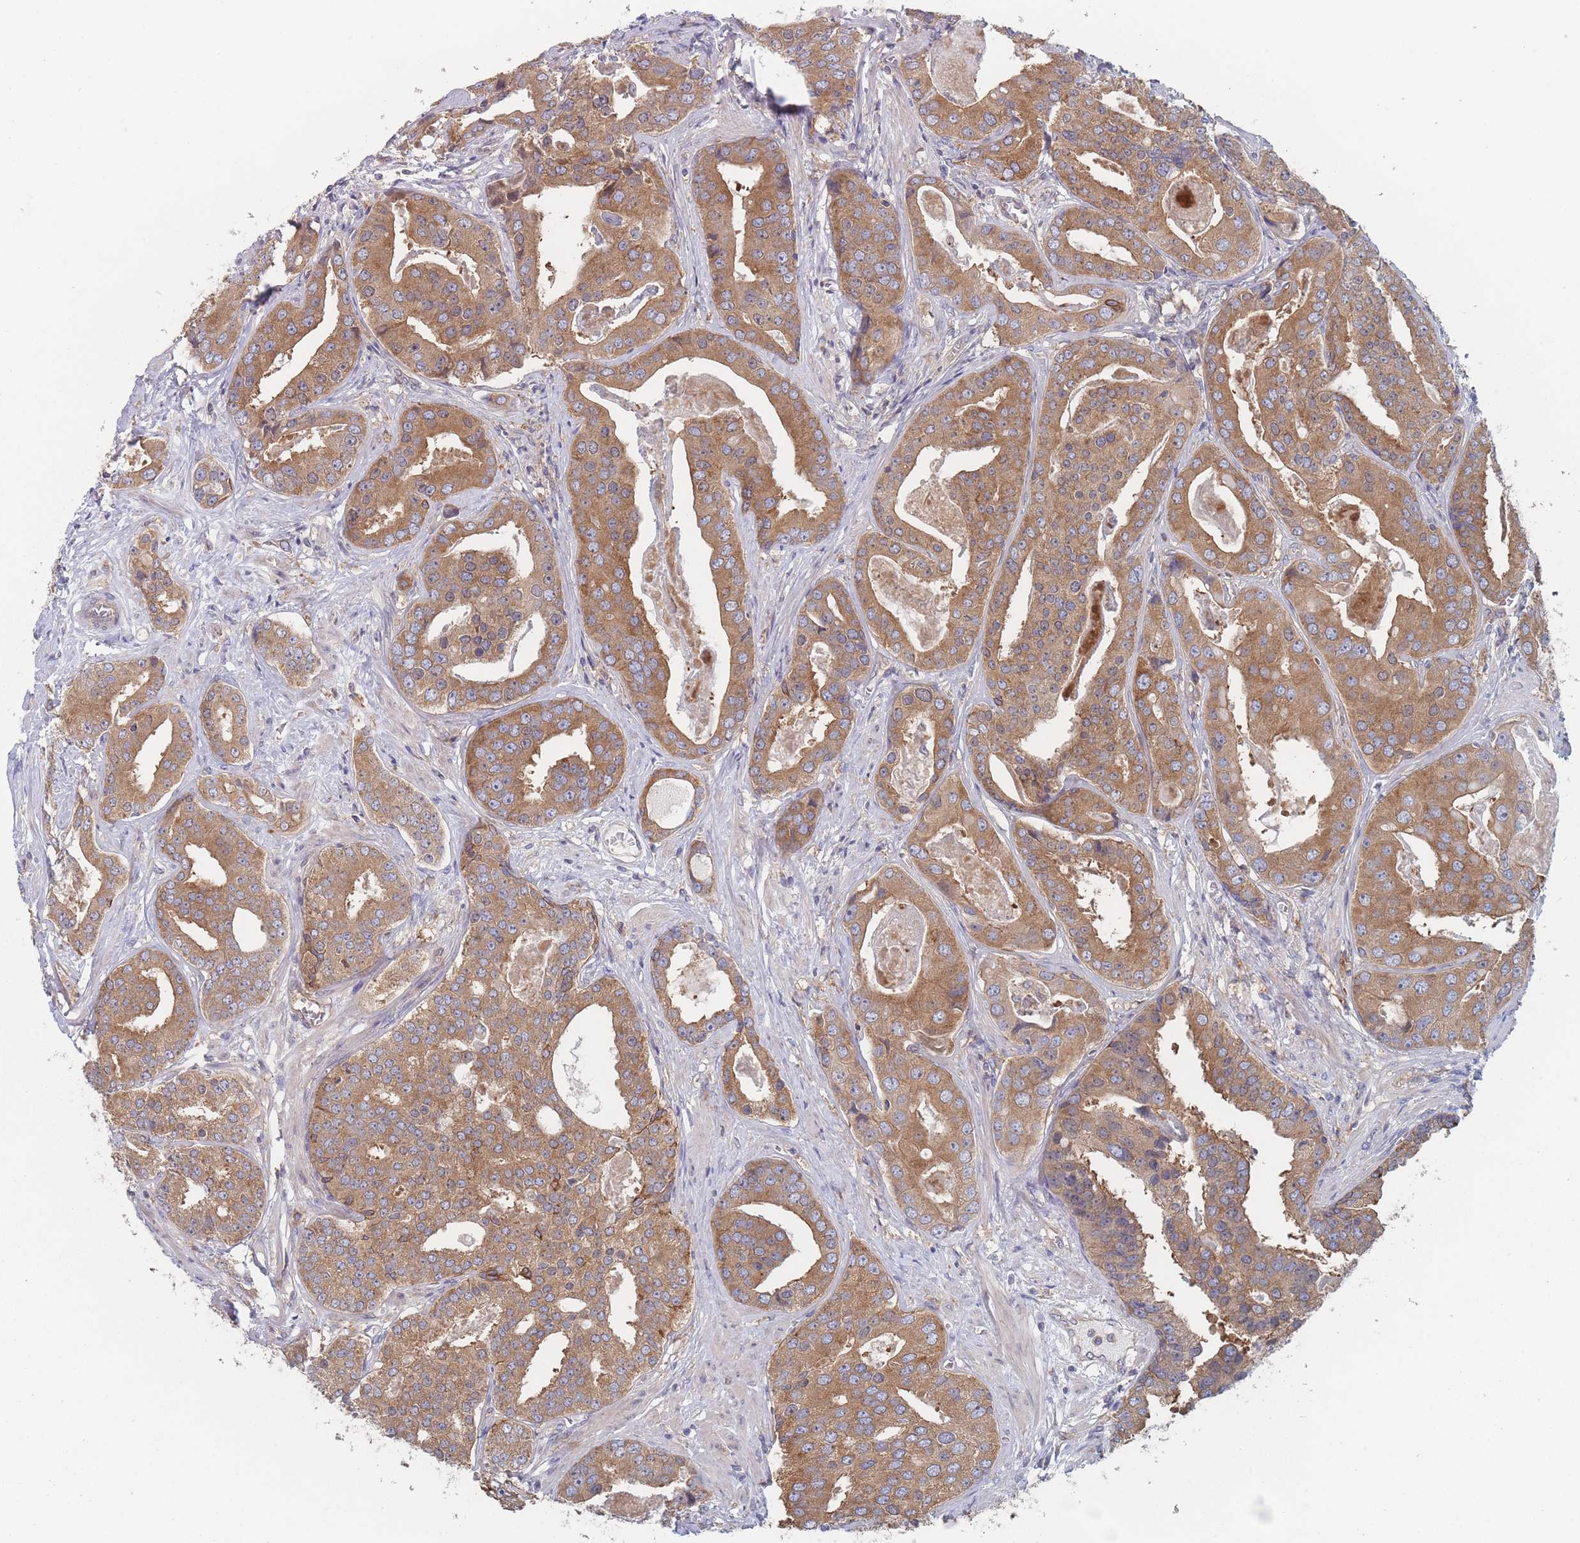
{"staining": {"intensity": "moderate", "quantity": ">75%", "location": "cytoplasmic/membranous"}, "tissue": "prostate cancer", "cell_type": "Tumor cells", "image_type": "cancer", "snomed": [{"axis": "morphology", "description": "Adenocarcinoma, High grade"}, {"axis": "topography", "description": "Prostate"}], "caption": "Prostate cancer (high-grade adenocarcinoma) stained with a protein marker shows moderate staining in tumor cells.", "gene": "EFCC1", "patient": {"sex": "male", "age": 71}}